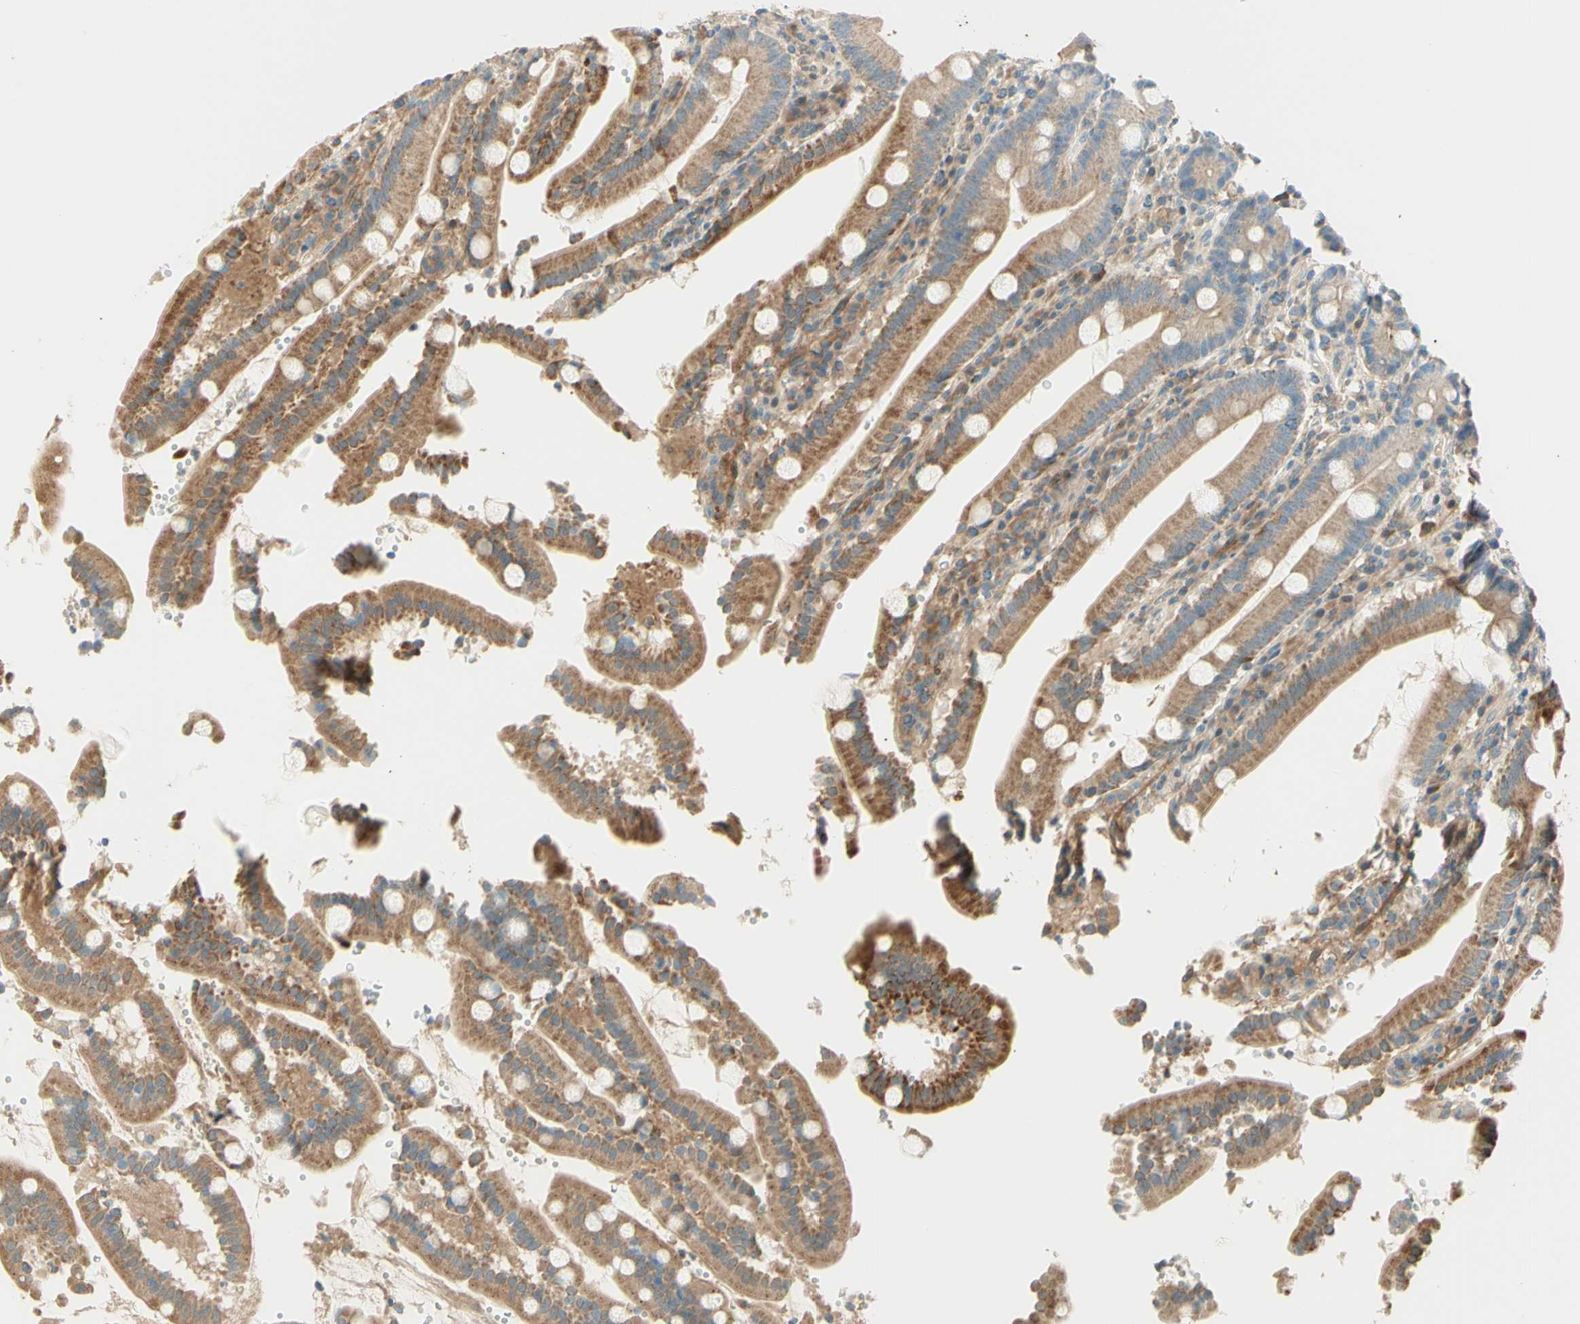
{"staining": {"intensity": "moderate", "quantity": "25%-75%", "location": "cytoplasmic/membranous"}, "tissue": "duodenum", "cell_type": "Glandular cells", "image_type": "normal", "snomed": [{"axis": "morphology", "description": "Normal tissue, NOS"}, {"axis": "topography", "description": "Small intestine, NOS"}], "caption": "Normal duodenum exhibits moderate cytoplasmic/membranous expression in approximately 25%-75% of glandular cells, visualized by immunohistochemistry. (DAB IHC, brown staining for protein, blue staining for nuclei).", "gene": "PROM1", "patient": {"sex": "female", "age": 71}}